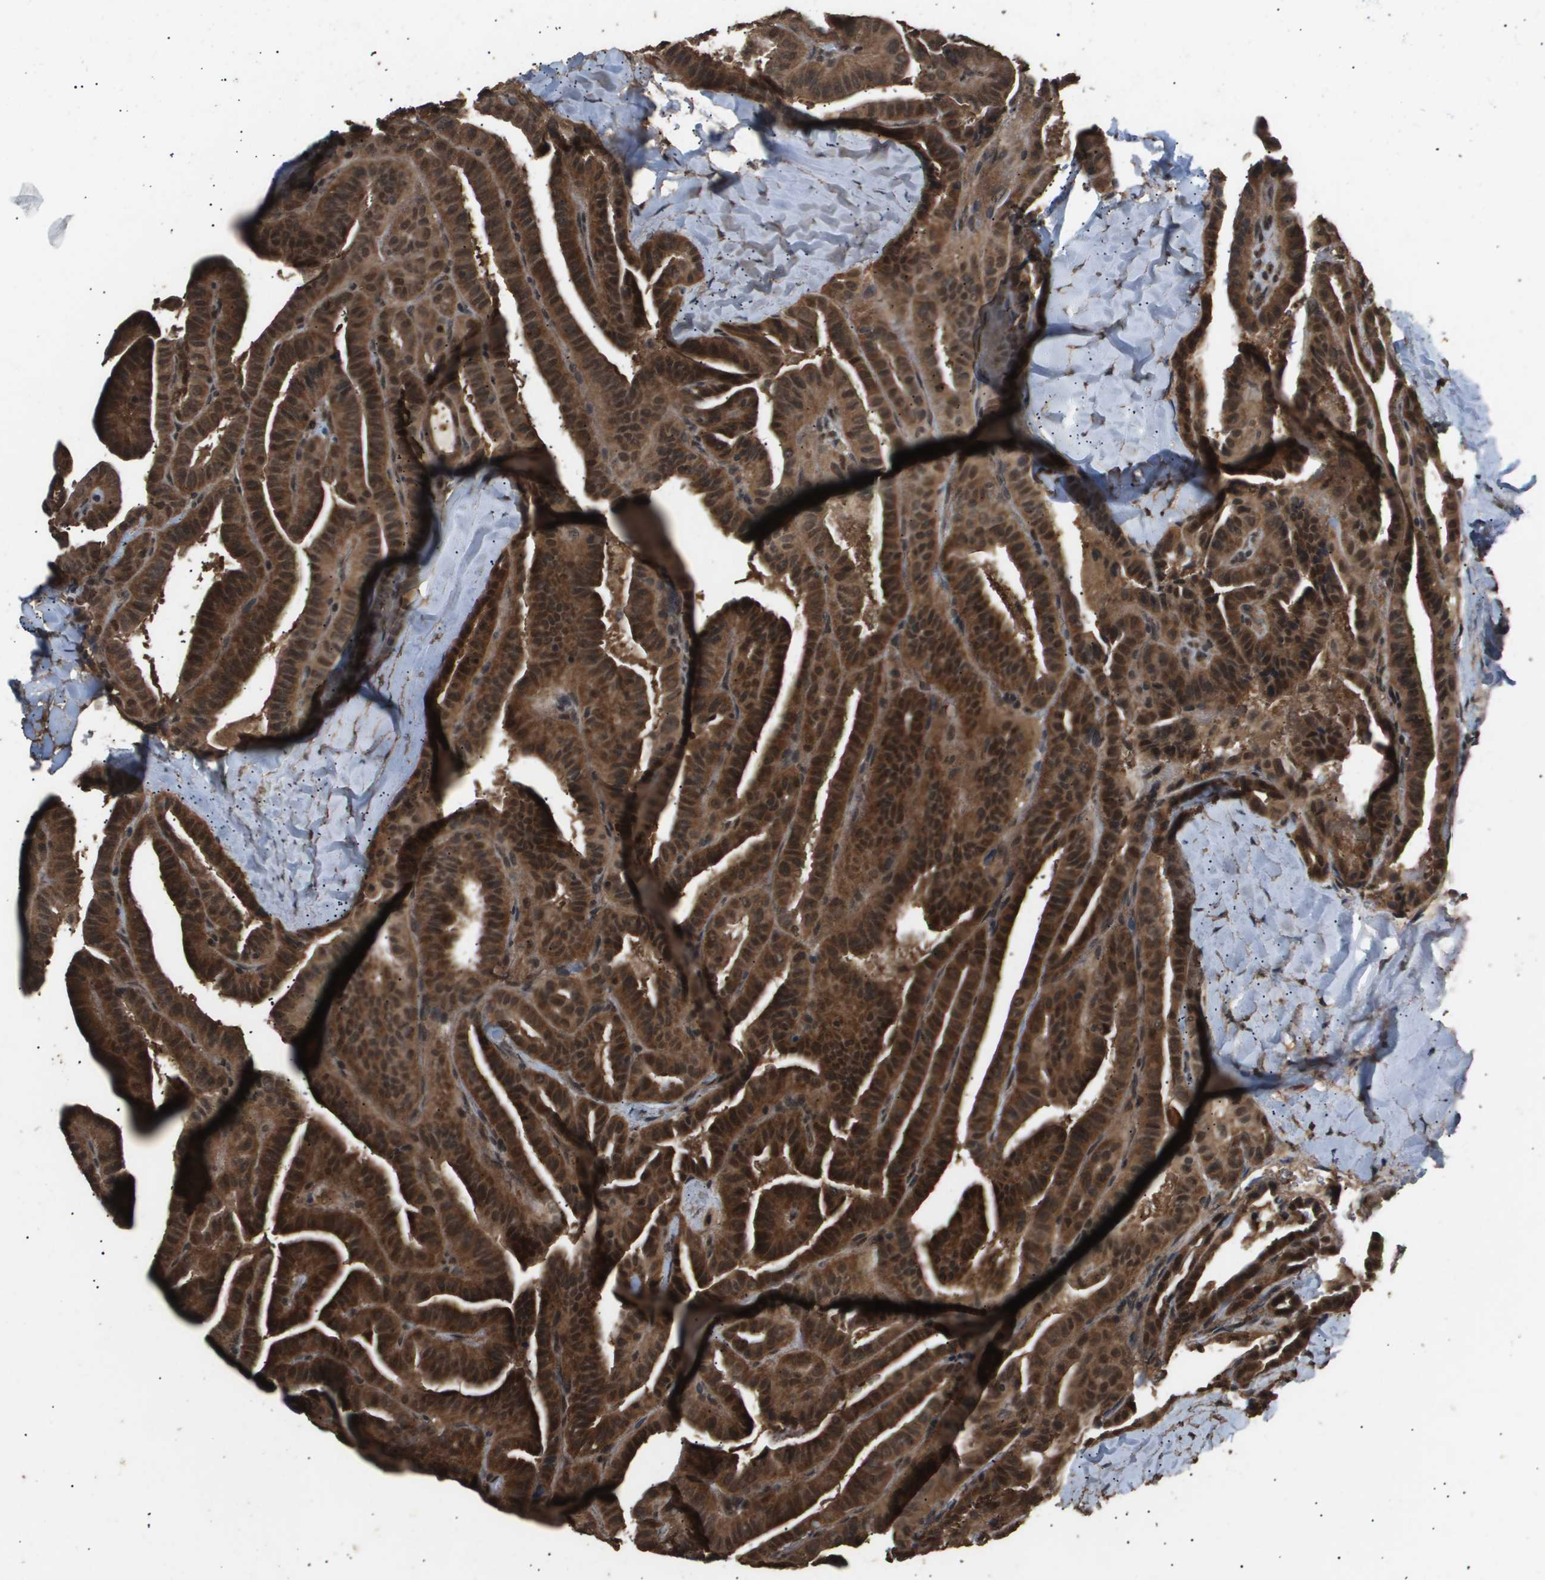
{"staining": {"intensity": "strong", "quantity": ">75%", "location": "cytoplasmic/membranous,nuclear"}, "tissue": "thyroid cancer", "cell_type": "Tumor cells", "image_type": "cancer", "snomed": [{"axis": "morphology", "description": "Papillary adenocarcinoma, NOS"}, {"axis": "topography", "description": "Thyroid gland"}], "caption": "A high amount of strong cytoplasmic/membranous and nuclear staining is present in approximately >75% of tumor cells in thyroid papillary adenocarcinoma tissue. Nuclei are stained in blue.", "gene": "ING1", "patient": {"sex": "male", "age": 77}}